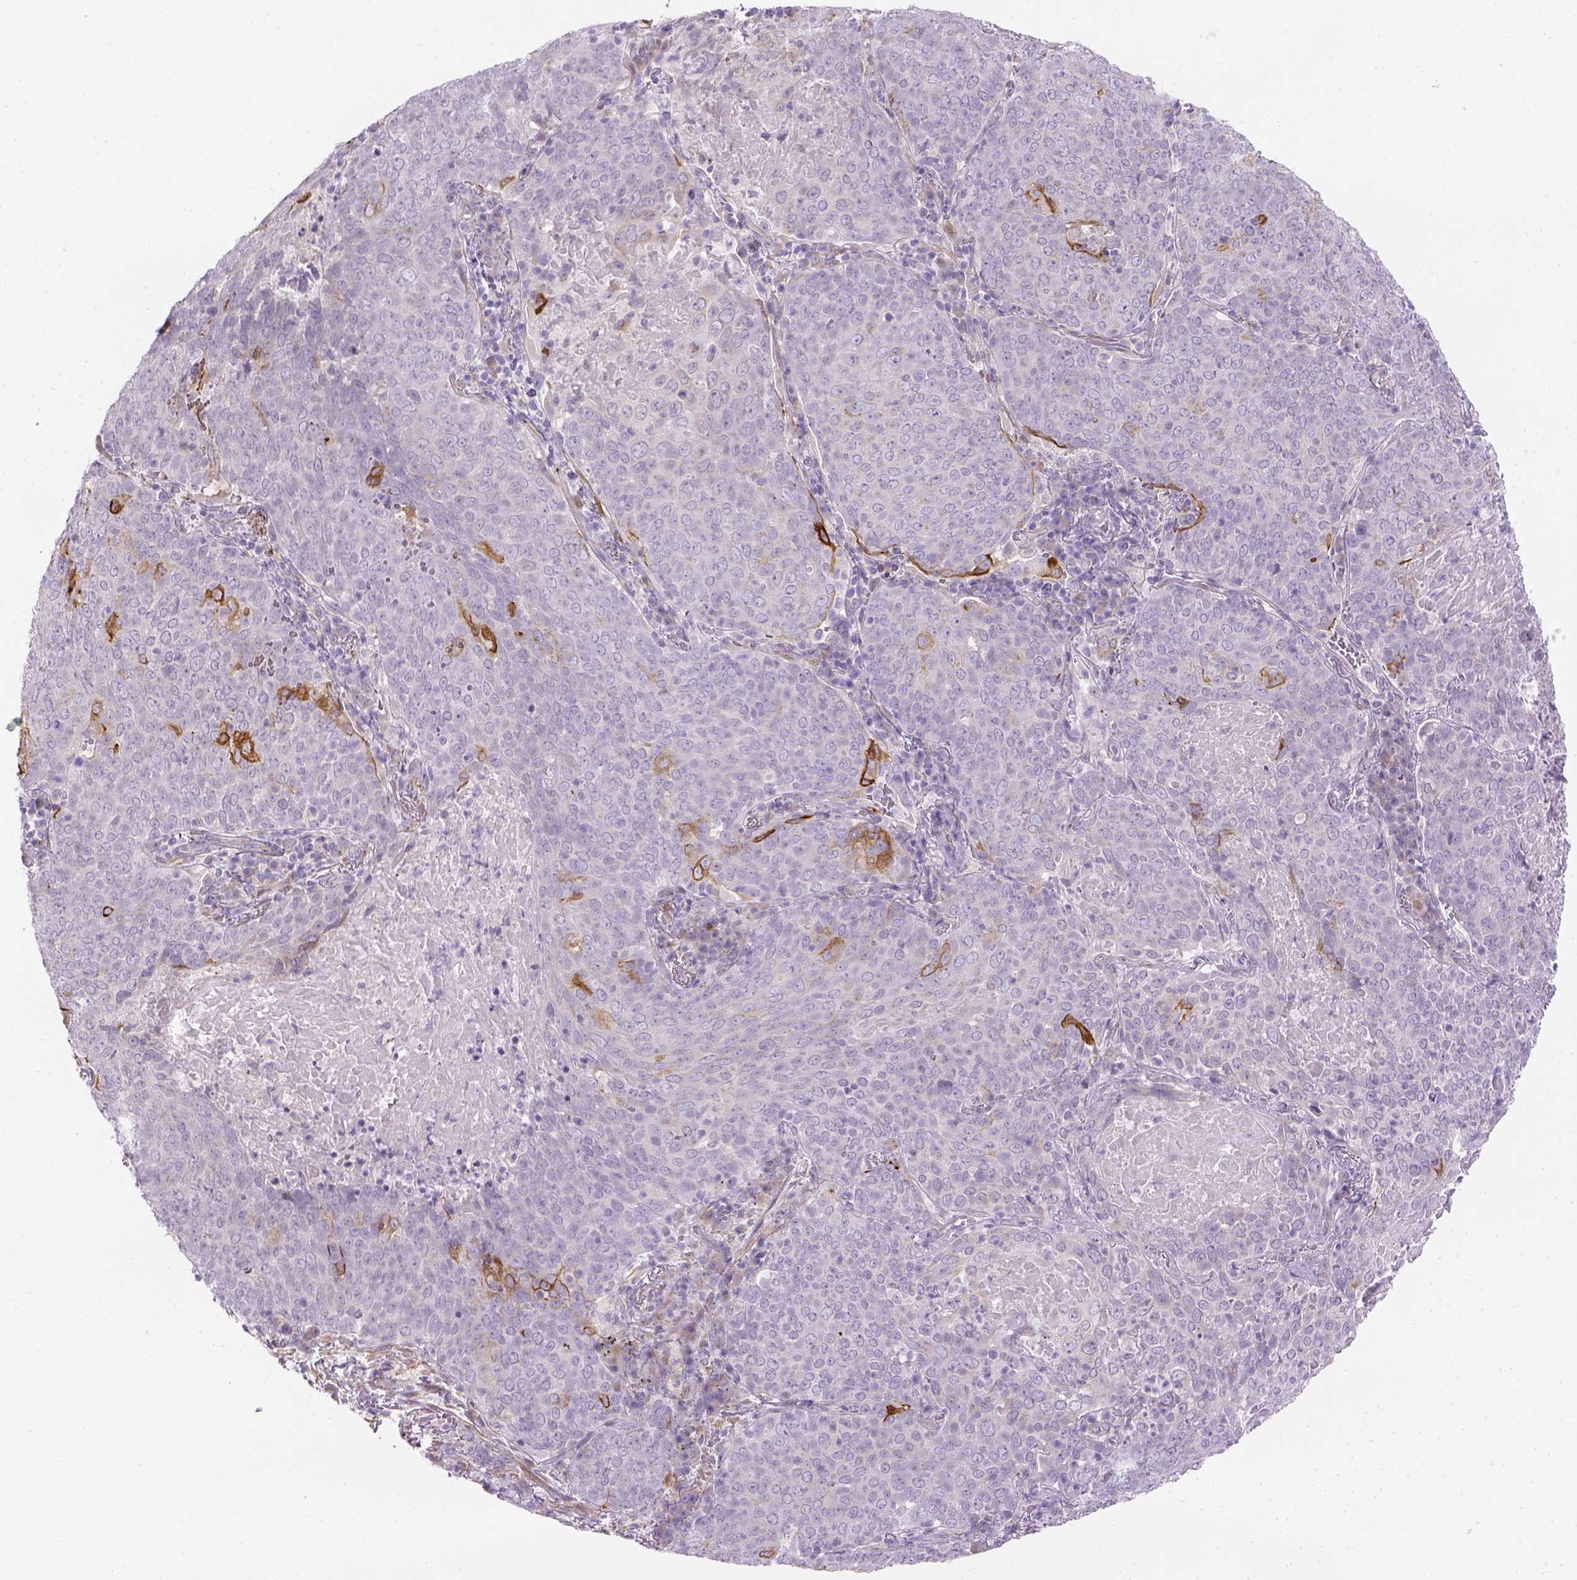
{"staining": {"intensity": "strong", "quantity": "<25%", "location": "cytoplasmic/membranous"}, "tissue": "lung cancer", "cell_type": "Tumor cells", "image_type": "cancer", "snomed": [{"axis": "morphology", "description": "Squamous cell carcinoma, NOS"}, {"axis": "topography", "description": "Lung"}], "caption": "Lung cancer stained for a protein (brown) demonstrates strong cytoplasmic/membranous positive positivity in approximately <25% of tumor cells.", "gene": "CACNB1", "patient": {"sex": "male", "age": 82}}